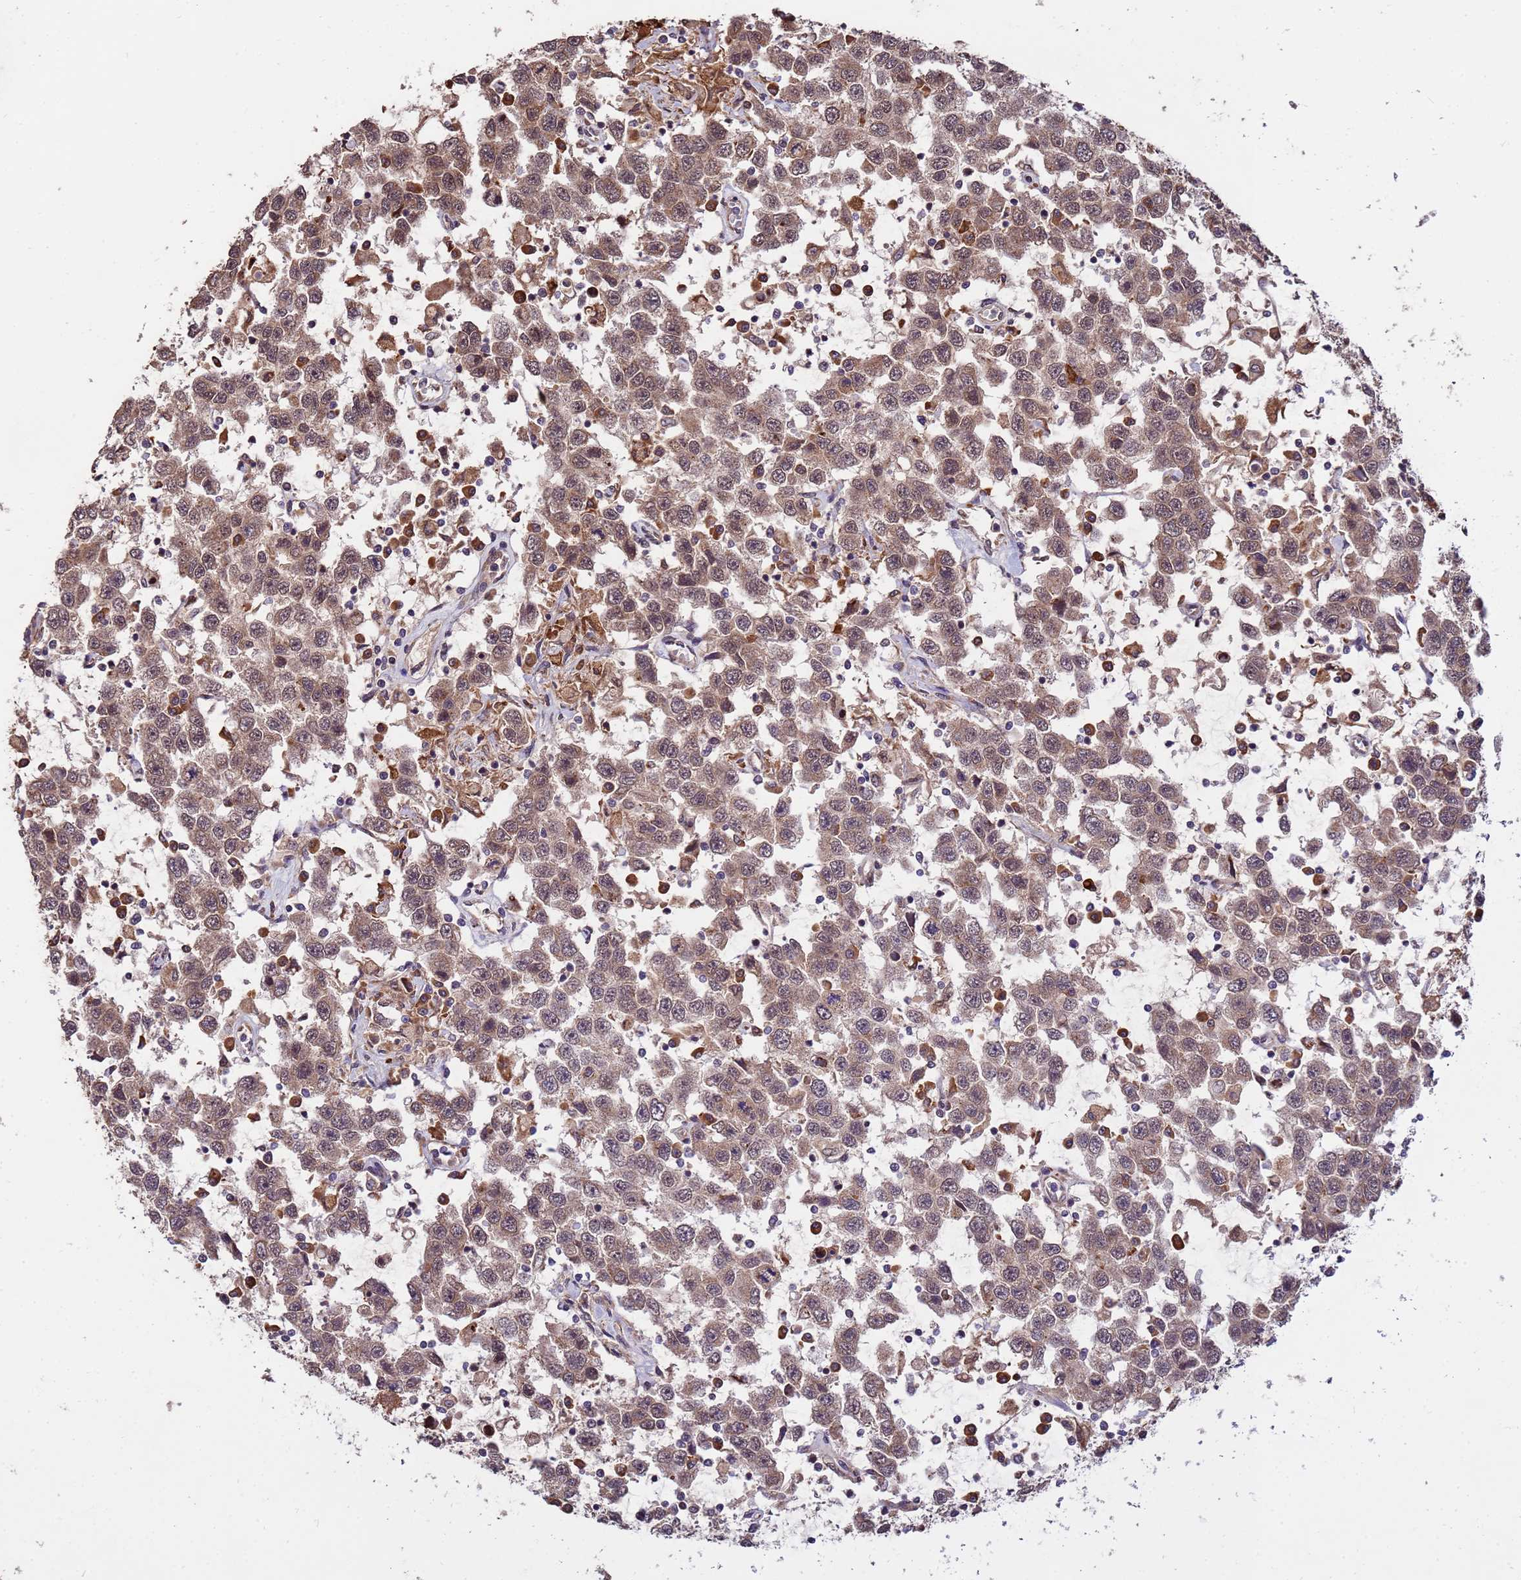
{"staining": {"intensity": "moderate", "quantity": "25%-75%", "location": "cytoplasmic/membranous,nuclear"}, "tissue": "testis cancer", "cell_type": "Tumor cells", "image_type": "cancer", "snomed": [{"axis": "morphology", "description": "Seminoma, NOS"}, {"axis": "topography", "description": "Testis"}], "caption": "Testis seminoma was stained to show a protein in brown. There is medium levels of moderate cytoplasmic/membranous and nuclear expression in about 25%-75% of tumor cells.", "gene": "ZNF619", "patient": {"sex": "male", "age": 41}}